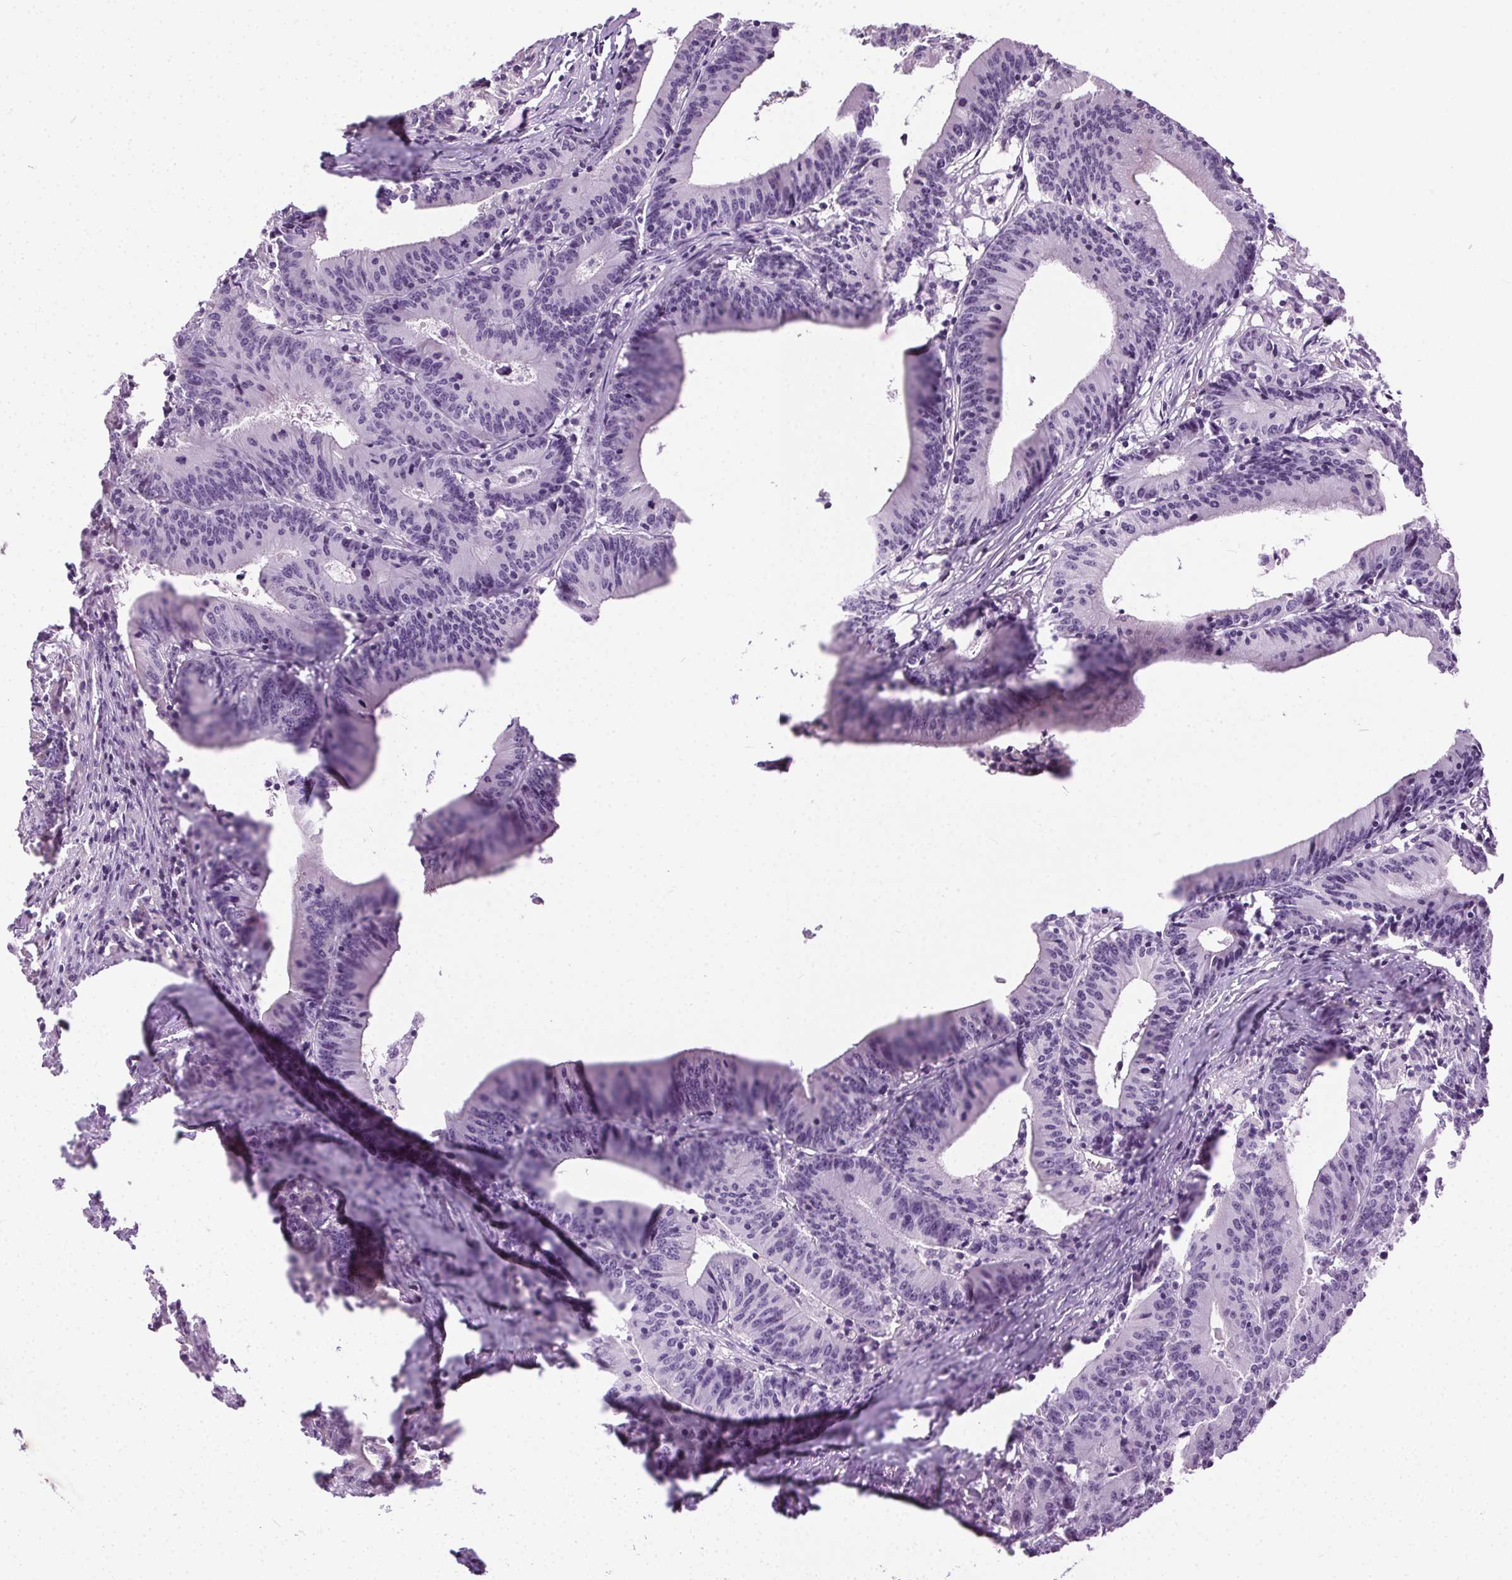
{"staining": {"intensity": "negative", "quantity": "none", "location": "none"}, "tissue": "colorectal cancer", "cell_type": "Tumor cells", "image_type": "cancer", "snomed": [{"axis": "morphology", "description": "Adenocarcinoma, NOS"}, {"axis": "topography", "description": "Colon"}], "caption": "Colorectal cancer was stained to show a protein in brown. There is no significant expression in tumor cells.", "gene": "SYCE2", "patient": {"sex": "female", "age": 78}}